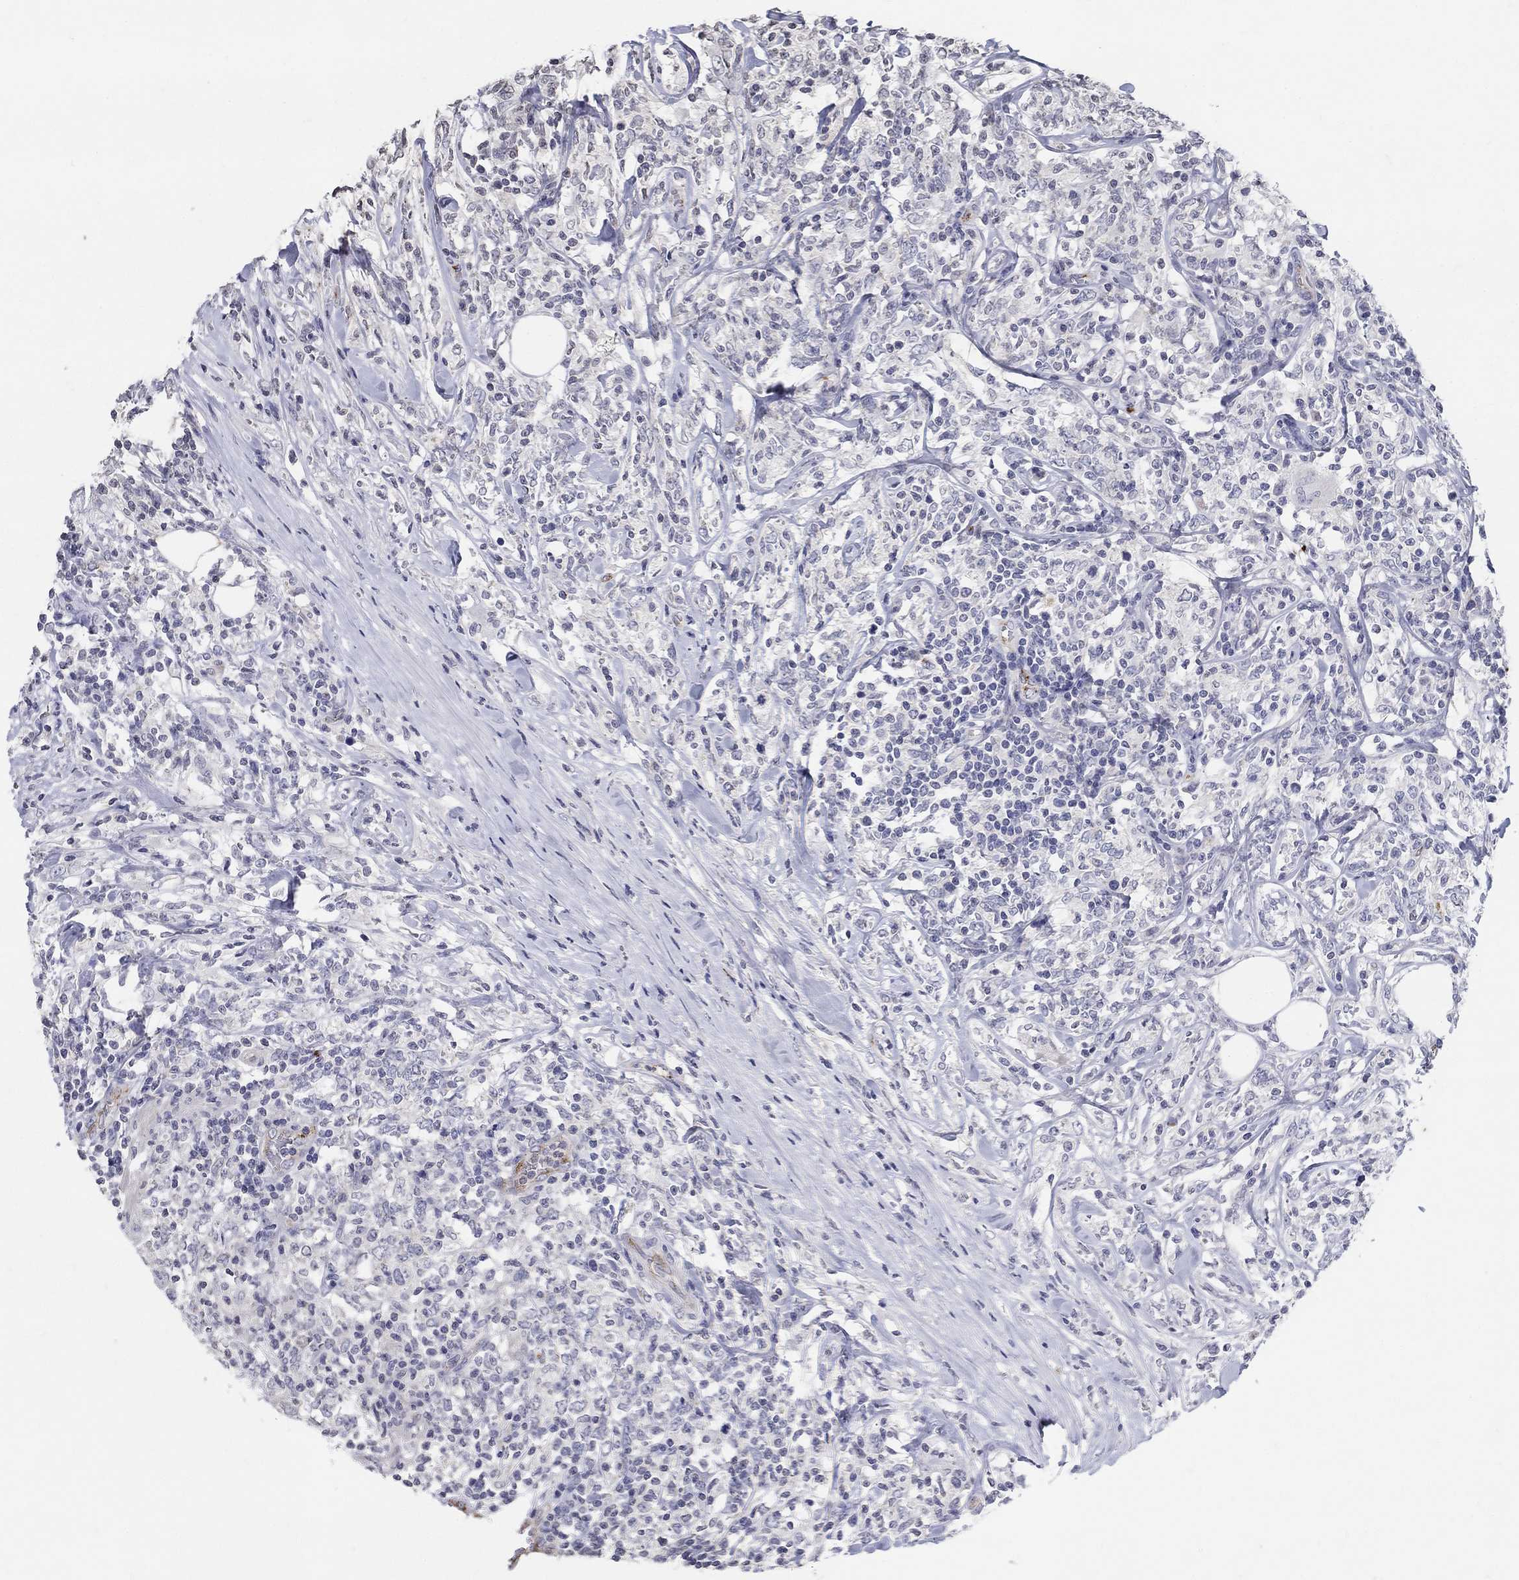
{"staining": {"intensity": "negative", "quantity": "none", "location": "none"}, "tissue": "lymphoma", "cell_type": "Tumor cells", "image_type": "cancer", "snomed": [{"axis": "morphology", "description": "Malignant lymphoma, non-Hodgkin's type, High grade"}, {"axis": "topography", "description": "Lymph node"}], "caption": "This is an immunohistochemistry image of human malignant lymphoma, non-Hodgkin's type (high-grade). There is no staining in tumor cells.", "gene": "TINAG", "patient": {"sex": "female", "age": 84}}